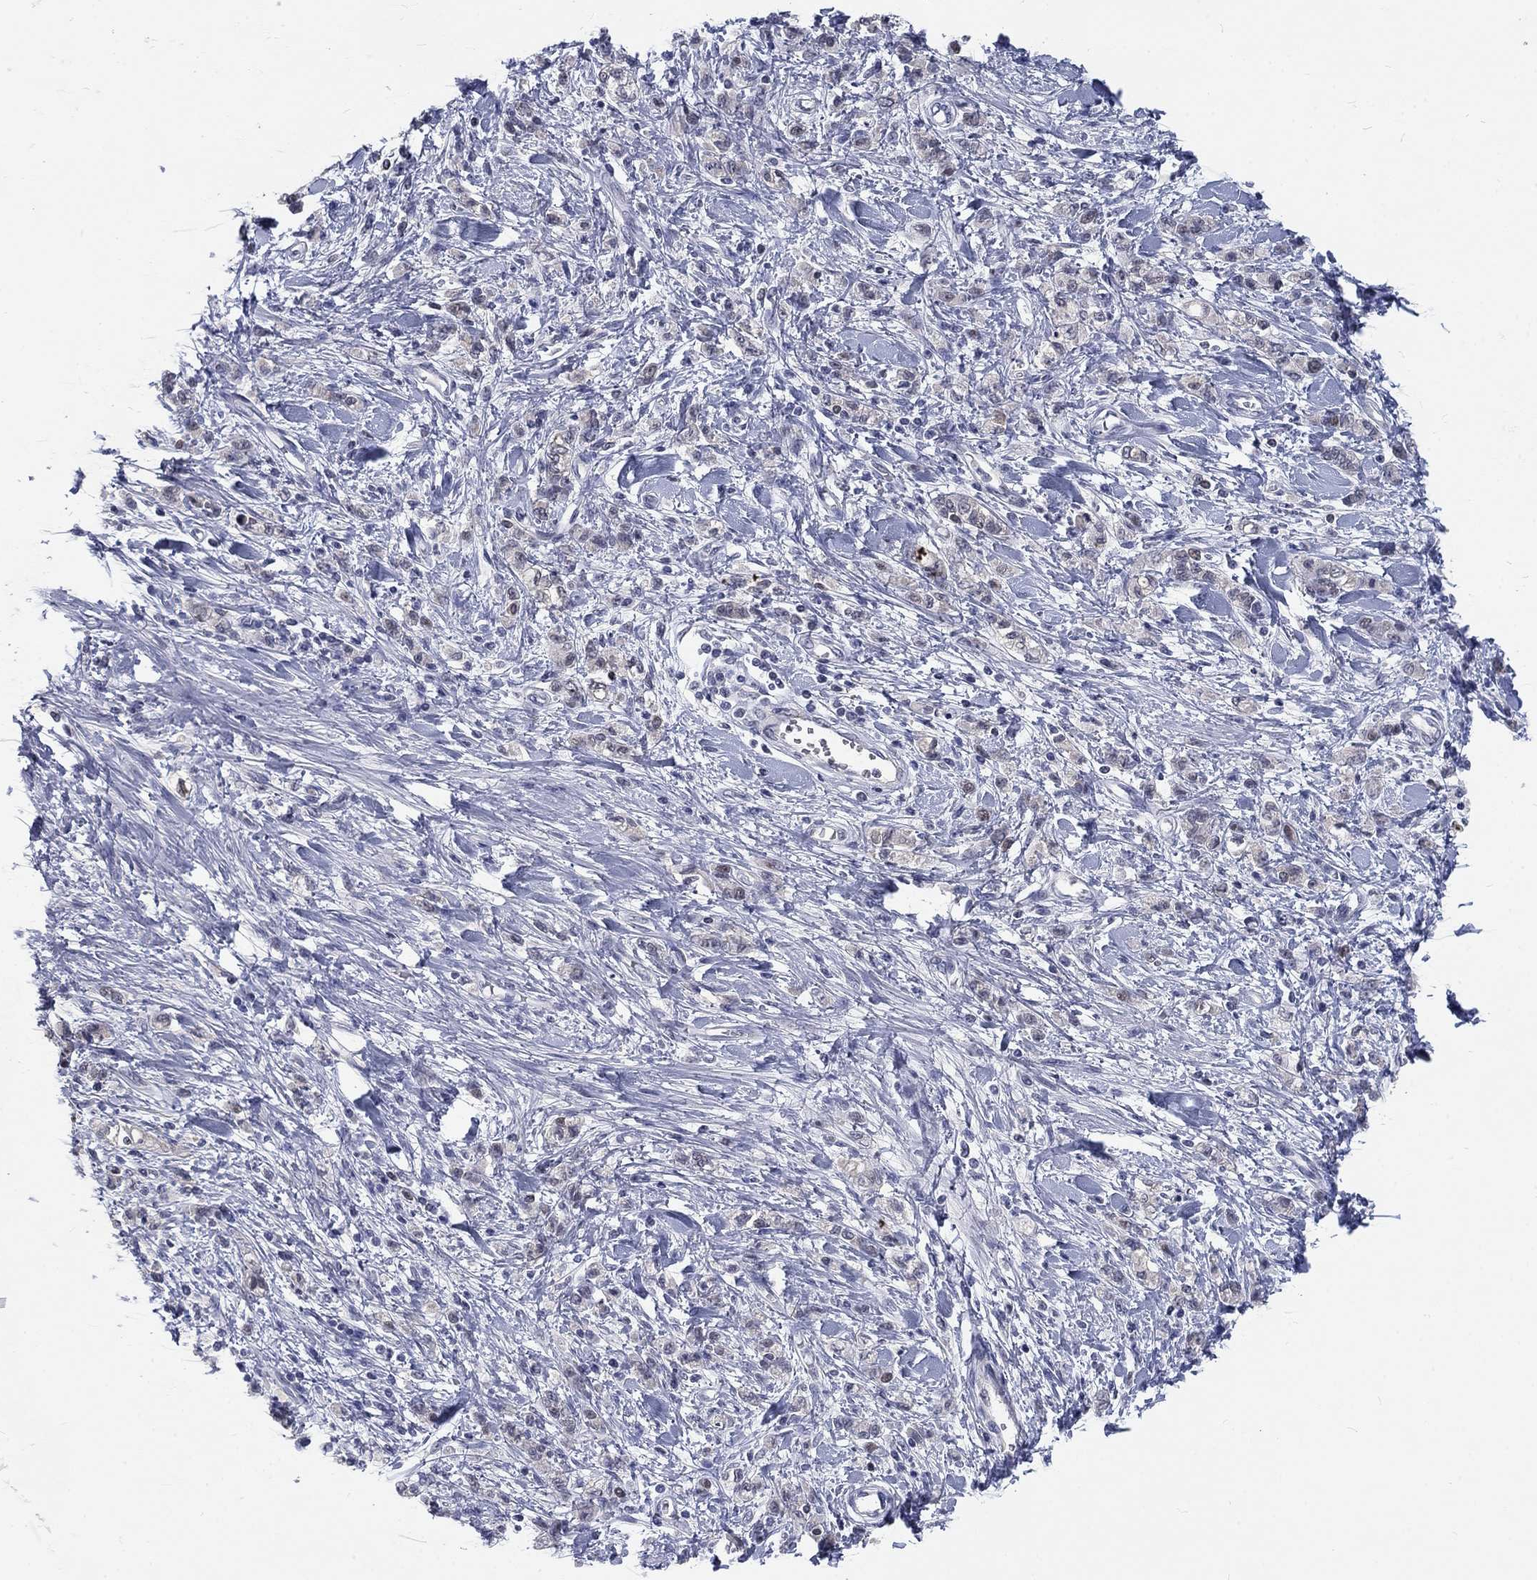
{"staining": {"intensity": "negative", "quantity": "none", "location": "none"}, "tissue": "stomach cancer", "cell_type": "Tumor cells", "image_type": "cancer", "snomed": [{"axis": "morphology", "description": "Adenocarcinoma, NOS"}, {"axis": "topography", "description": "Stomach"}], "caption": "The IHC image has no significant expression in tumor cells of stomach cancer tissue.", "gene": "PHKA1", "patient": {"sex": "male", "age": 77}}